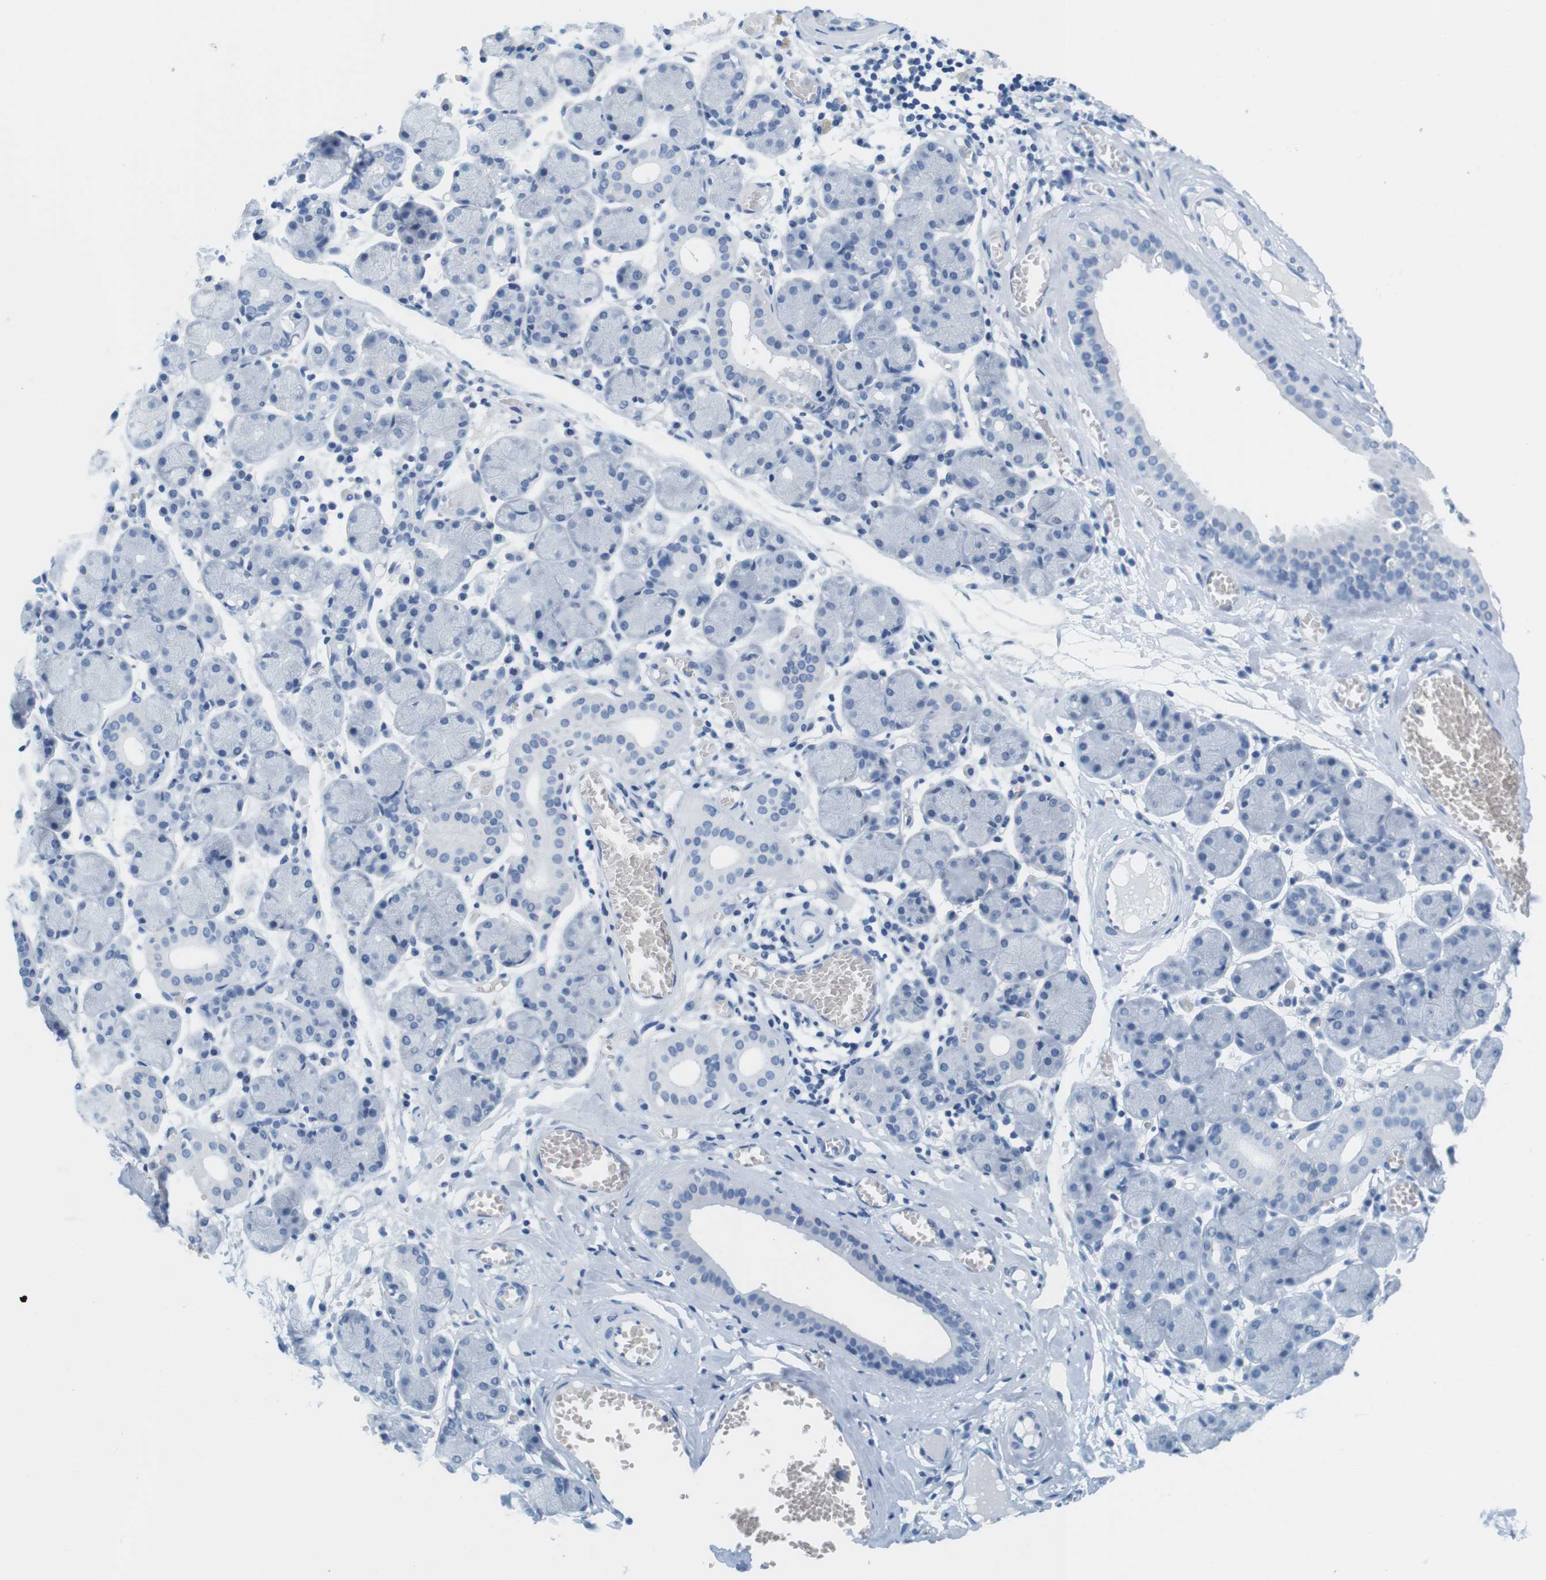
{"staining": {"intensity": "negative", "quantity": "none", "location": "none"}, "tissue": "salivary gland", "cell_type": "Glandular cells", "image_type": "normal", "snomed": [{"axis": "morphology", "description": "Normal tissue, NOS"}, {"axis": "topography", "description": "Salivary gland"}], "caption": "High power microscopy image of an IHC histopathology image of unremarkable salivary gland, revealing no significant expression in glandular cells.", "gene": "CYP2C9", "patient": {"sex": "female", "age": 24}}